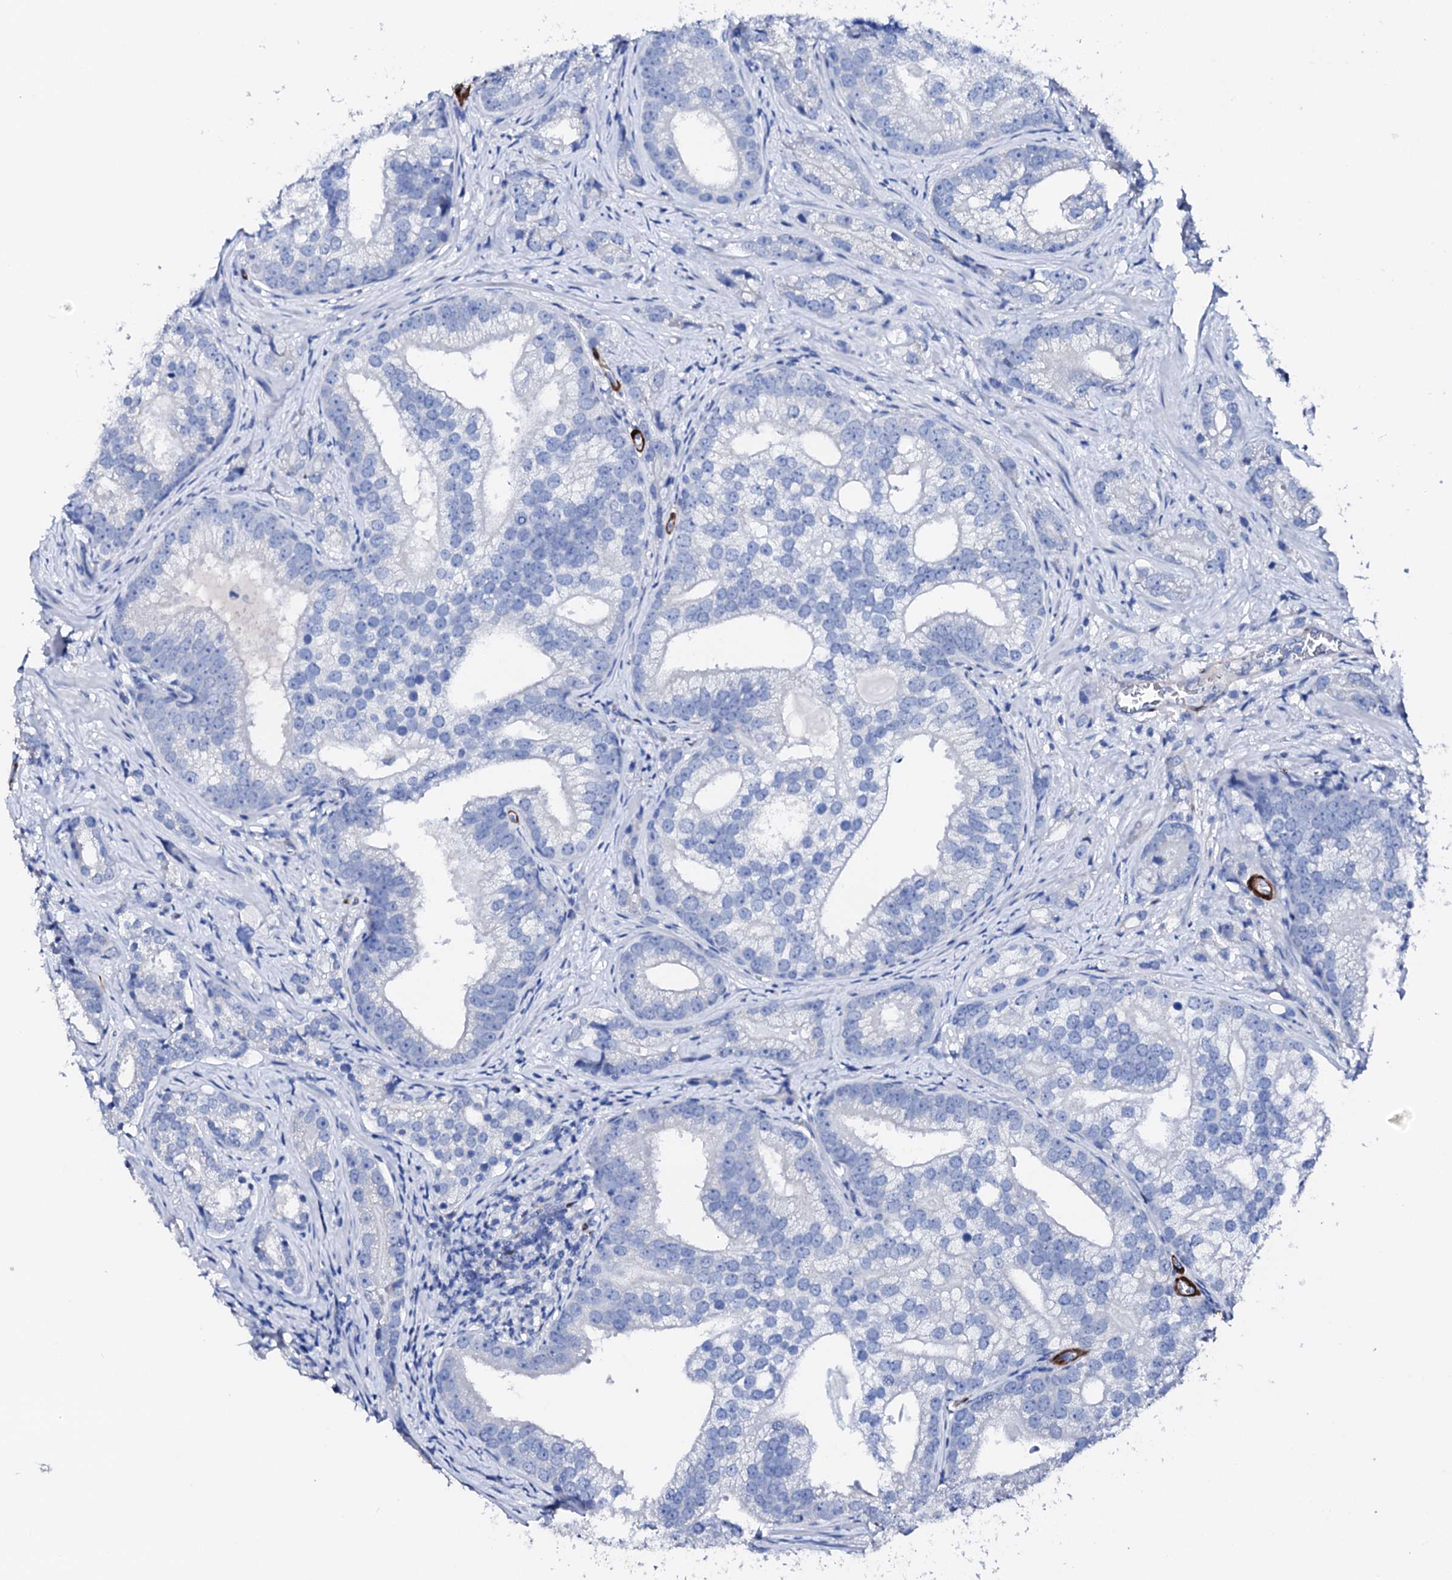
{"staining": {"intensity": "negative", "quantity": "none", "location": "none"}, "tissue": "prostate cancer", "cell_type": "Tumor cells", "image_type": "cancer", "snomed": [{"axis": "morphology", "description": "Adenocarcinoma, High grade"}, {"axis": "topography", "description": "Prostate"}], "caption": "A high-resolution image shows IHC staining of prostate high-grade adenocarcinoma, which displays no significant expression in tumor cells.", "gene": "NRIP2", "patient": {"sex": "male", "age": 75}}